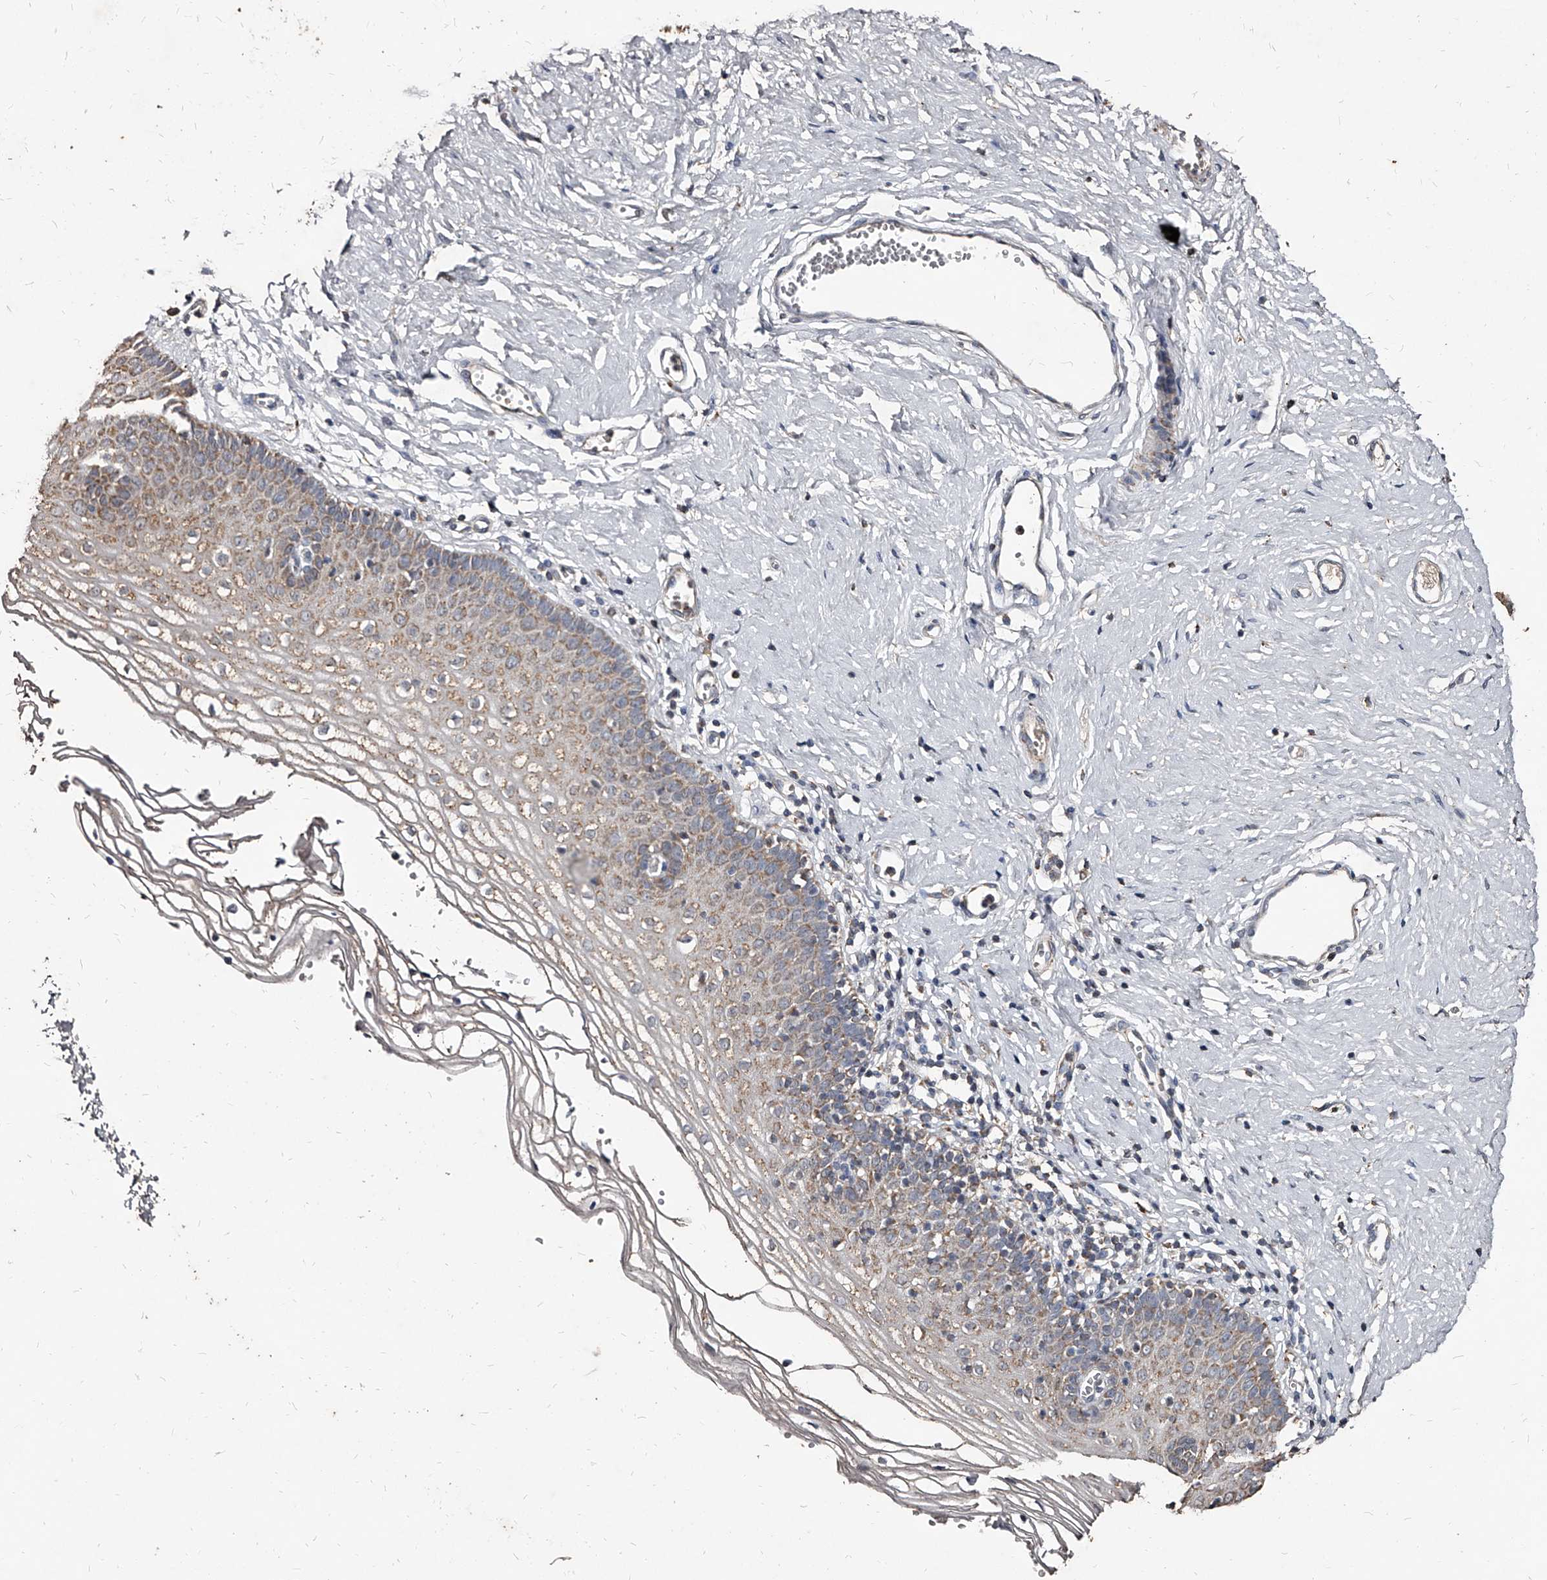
{"staining": {"intensity": "moderate", "quantity": "25%-75%", "location": "cytoplasmic/membranous"}, "tissue": "vagina", "cell_type": "Squamous epithelial cells", "image_type": "normal", "snomed": [{"axis": "morphology", "description": "Normal tissue, NOS"}, {"axis": "topography", "description": "Vagina"}], "caption": "Normal vagina was stained to show a protein in brown. There is medium levels of moderate cytoplasmic/membranous positivity in approximately 25%-75% of squamous epithelial cells. Immunohistochemistry stains the protein of interest in brown and the nuclei are stained blue.", "gene": "GPR183", "patient": {"sex": "female", "age": 32}}